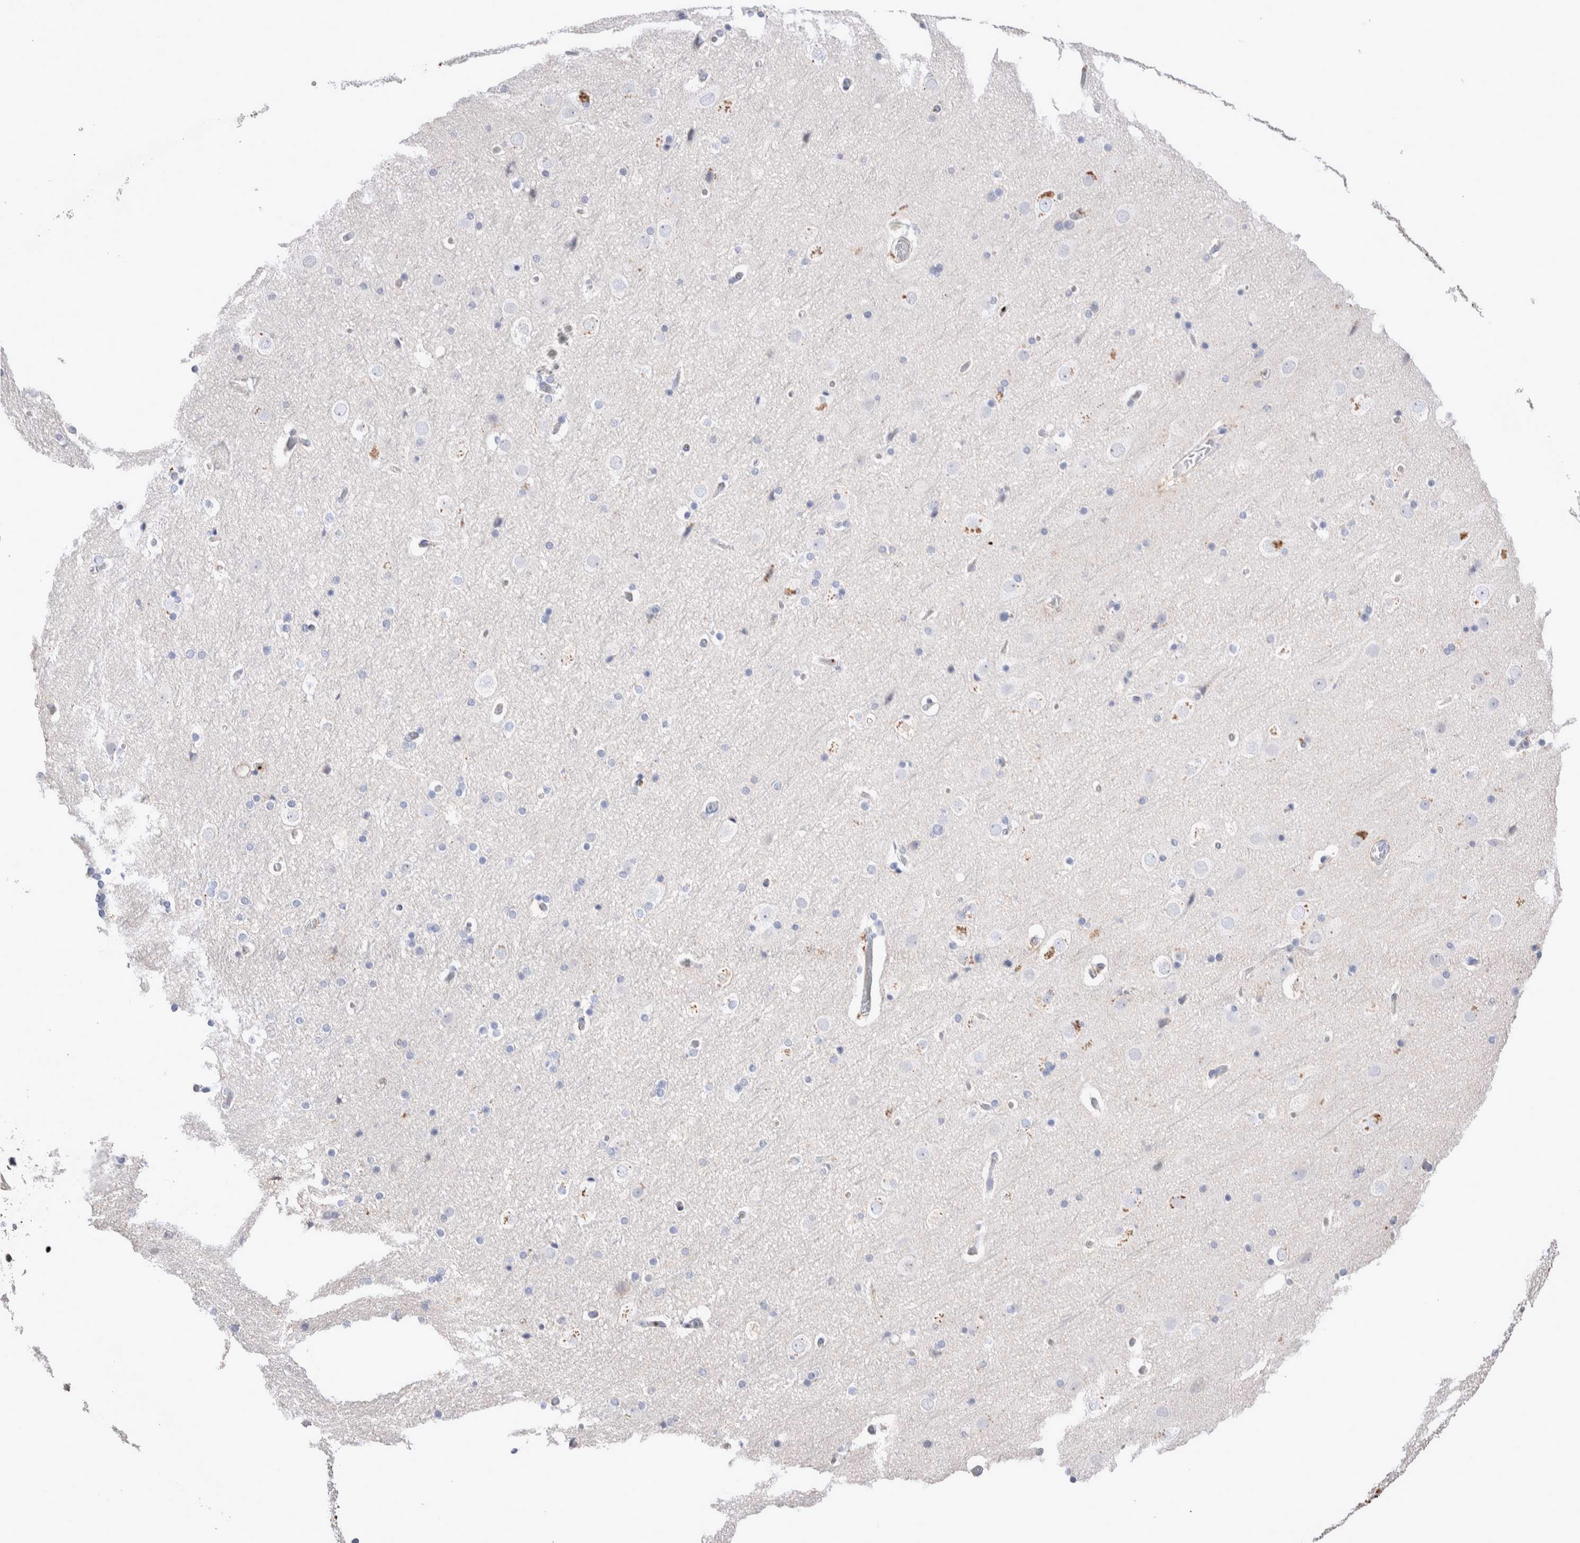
{"staining": {"intensity": "negative", "quantity": "none", "location": "none"}, "tissue": "cerebral cortex", "cell_type": "Endothelial cells", "image_type": "normal", "snomed": [{"axis": "morphology", "description": "Normal tissue, NOS"}, {"axis": "topography", "description": "Cerebral cortex"}], "caption": "A high-resolution photomicrograph shows immunohistochemistry (IHC) staining of normal cerebral cortex, which shows no significant staining in endothelial cells.", "gene": "FFAR2", "patient": {"sex": "male", "age": 57}}